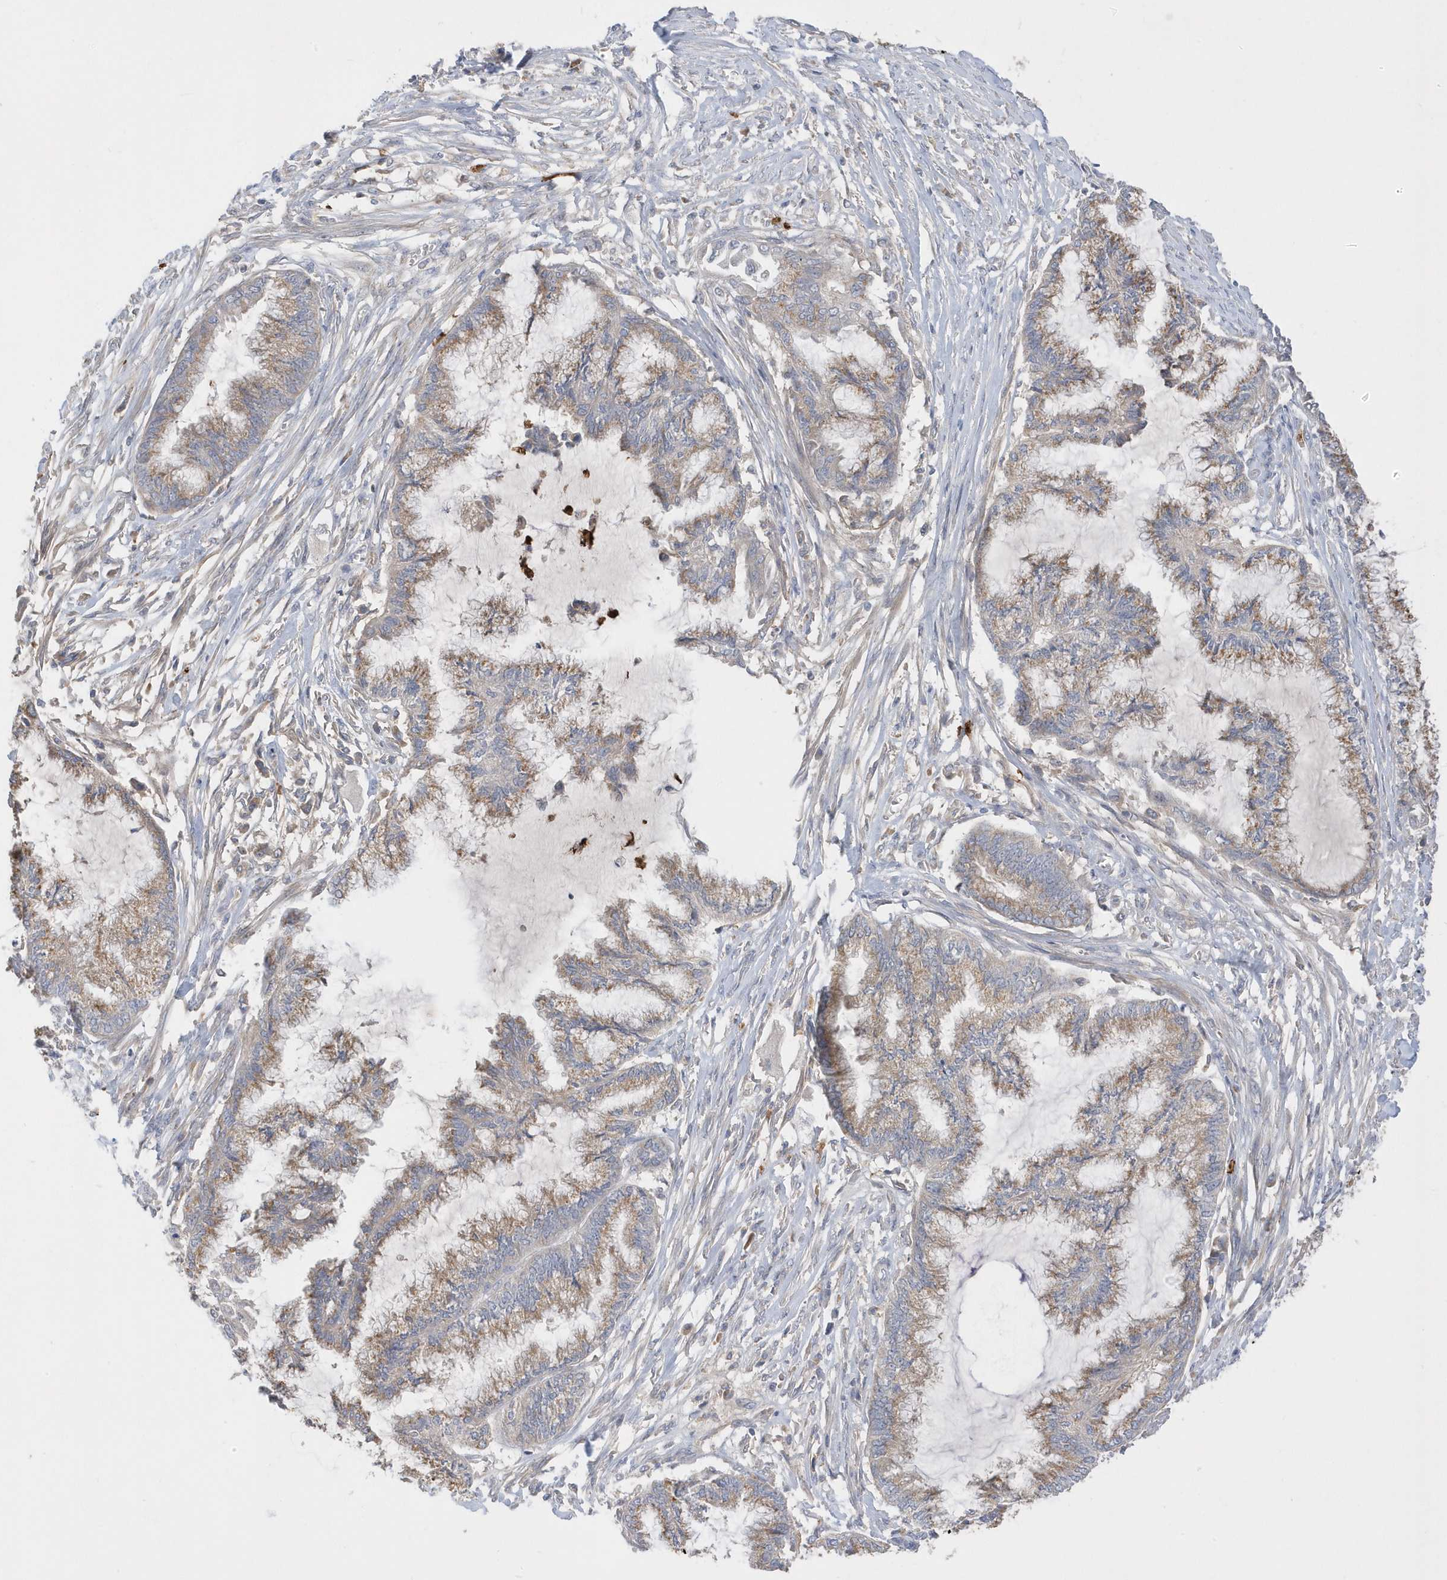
{"staining": {"intensity": "weak", "quantity": ">75%", "location": "cytoplasmic/membranous"}, "tissue": "endometrial cancer", "cell_type": "Tumor cells", "image_type": "cancer", "snomed": [{"axis": "morphology", "description": "Adenocarcinoma, NOS"}, {"axis": "topography", "description": "Endometrium"}], "caption": "Endometrial cancer (adenocarcinoma) was stained to show a protein in brown. There is low levels of weak cytoplasmic/membranous positivity in approximately >75% of tumor cells. (IHC, brightfield microscopy, high magnification).", "gene": "DPP9", "patient": {"sex": "female", "age": 86}}